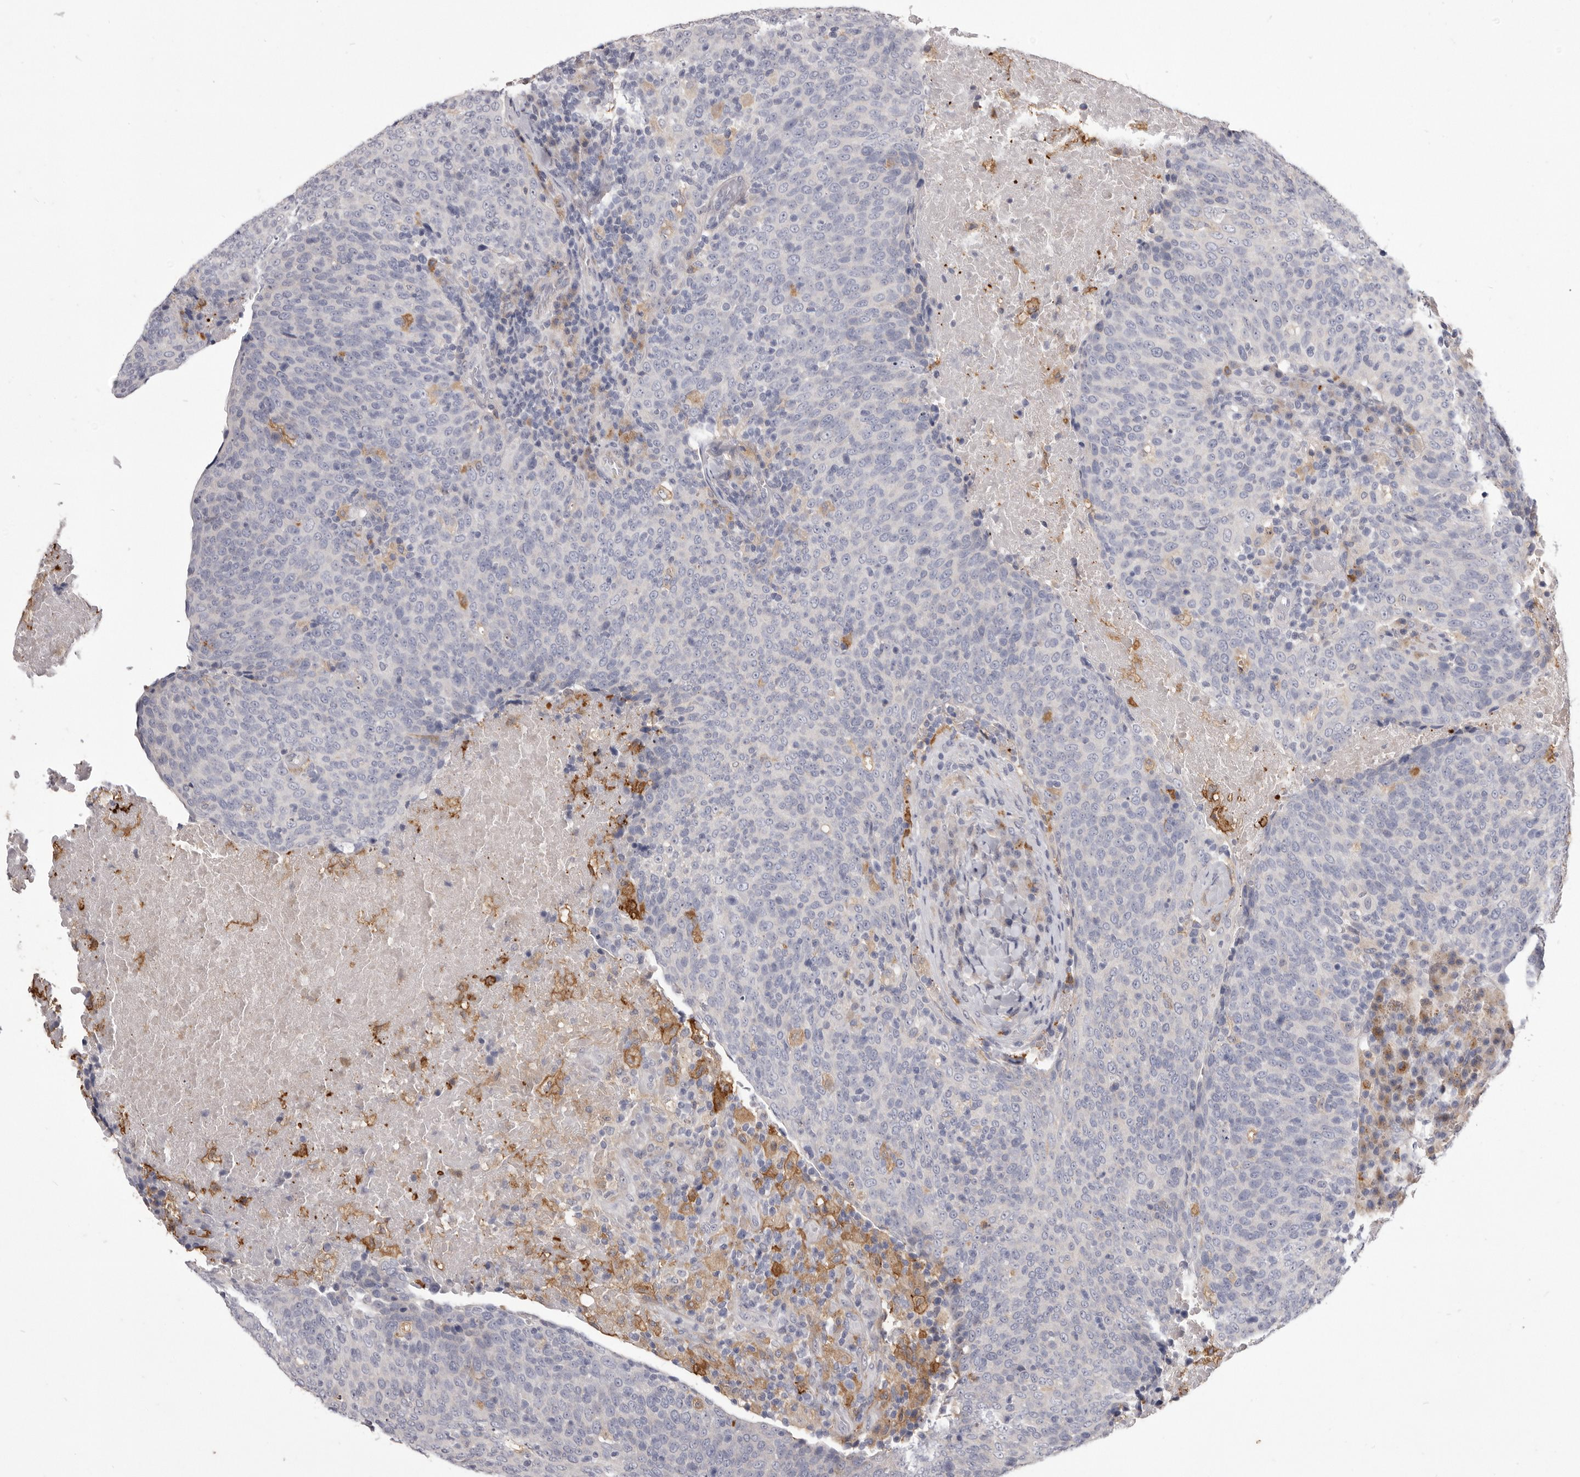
{"staining": {"intensity": "negative", "quantity": "none", "location": "none"}, "tissue": "head and neck cancer", "cell_type": "Tumor cells", "image_type": "cancer", "snomed": [{"axis": "morphology", "description": "Squamous cell carcinoma, NOS"}, {"axis": "morphology", "description": "Squamous cell carcinoma, metastatic, NOS"}, {"axis": "topography", "description": "Lymph node"}, {"axis": "topography", "description": "Head-Neck"}], "caption": "High magnification brightfield microscopy of head and neck cancer stained with DAB (3,3'-diaminobenzidine) (brown) and counterstained with hematoxylin (blue): tumor cells show no significant expression.", "gene": "VPS45", "patient": {"sex": "male", "age": 62}}